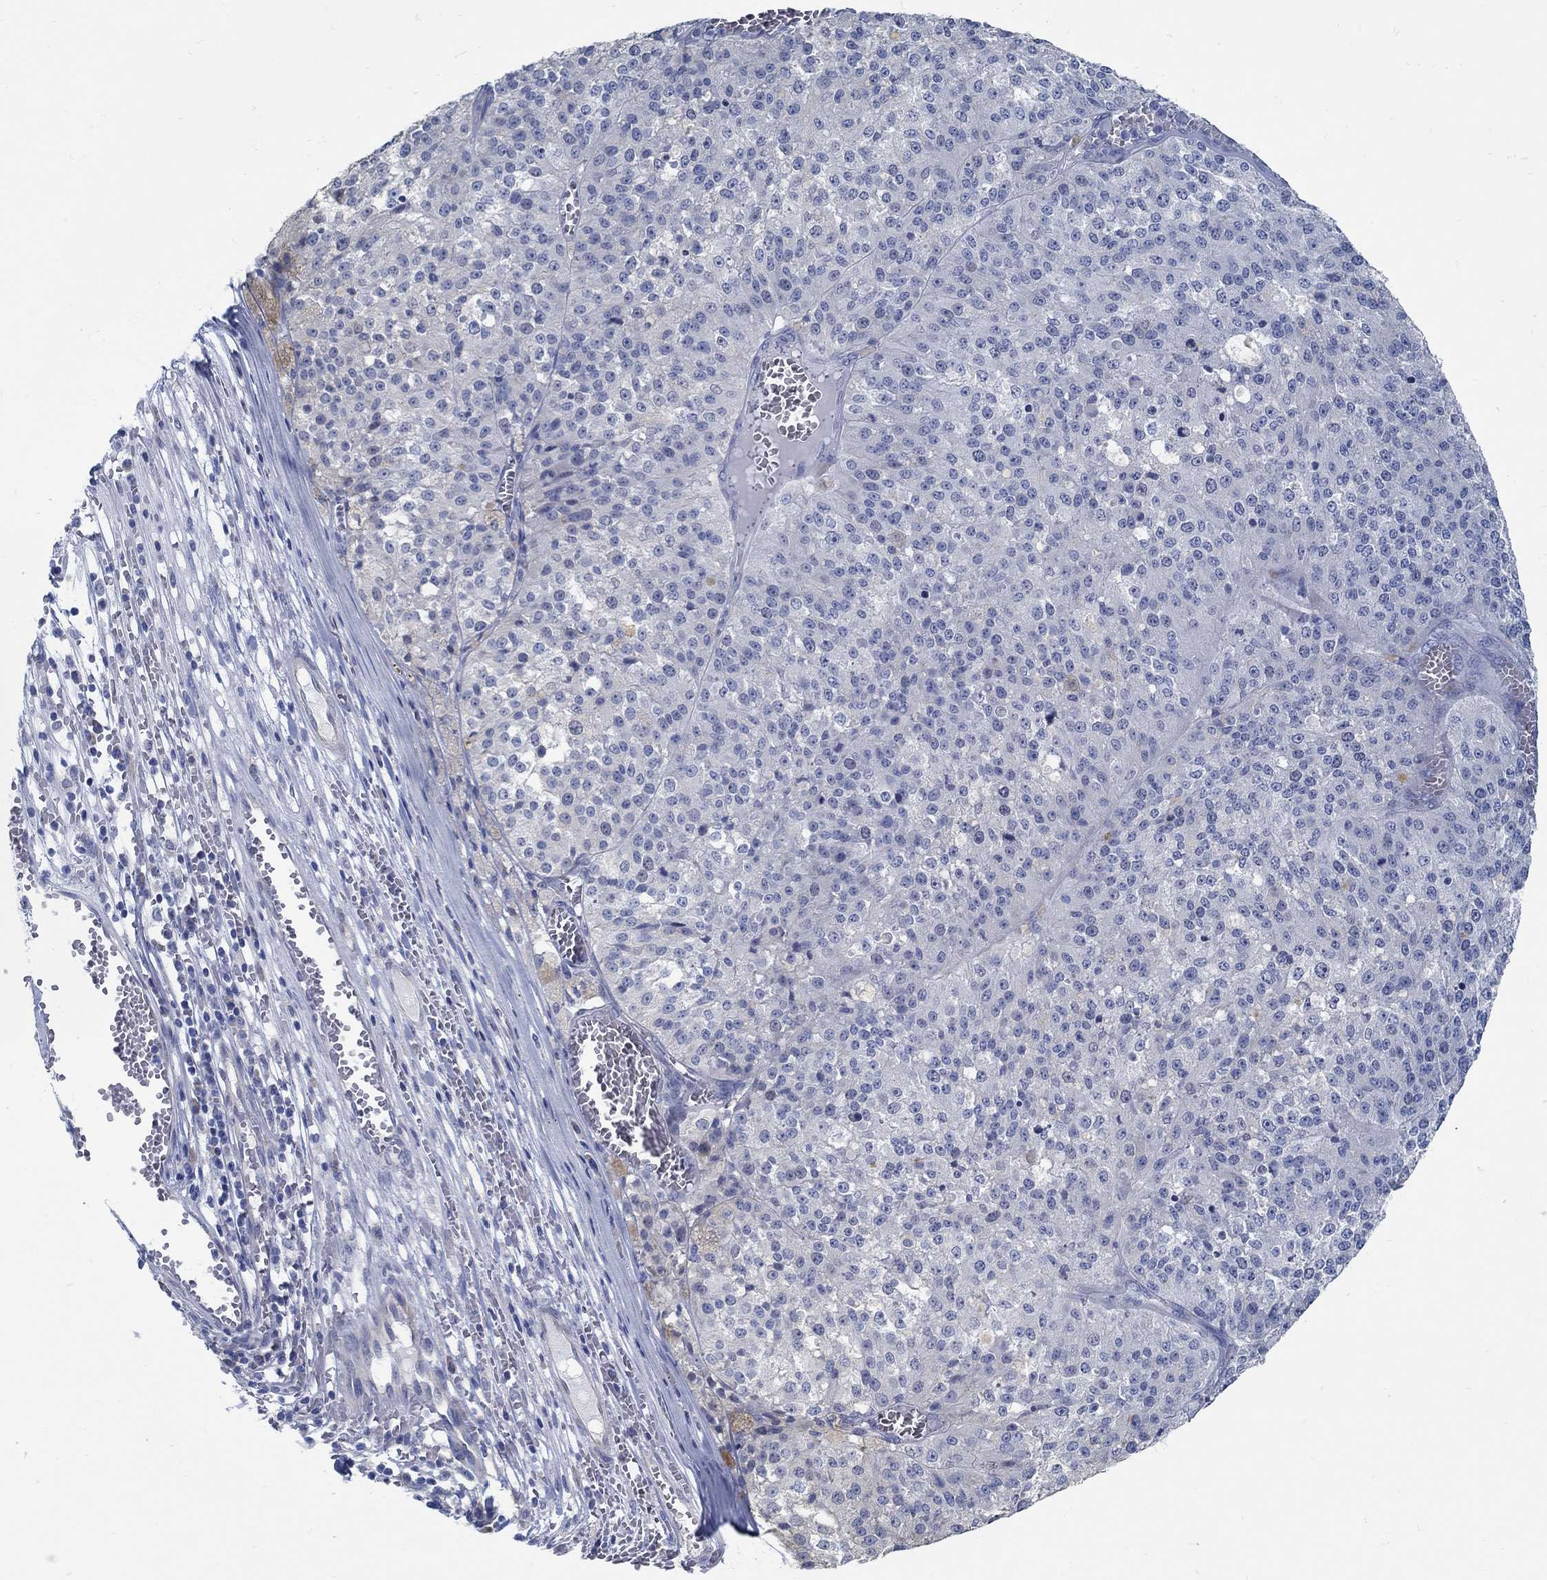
{"staining": {"intensity": "negative", "quantity": "none", "location": "none"}, "tissue": "melanoma", "cell_type": "Tumor cells", "image_type": "cancer", "snomed": [{"axis": "morphology", "description": "Malignant melanoma, Metastatic site"}, {"axis": "topography", "description": "Lymph node"}], "caption": "Protein analysis of melanoma exhibits no significant positivity in tumor cells.", "gene": "C15orf39", "patient": {"sex": "female", "age": 64}}